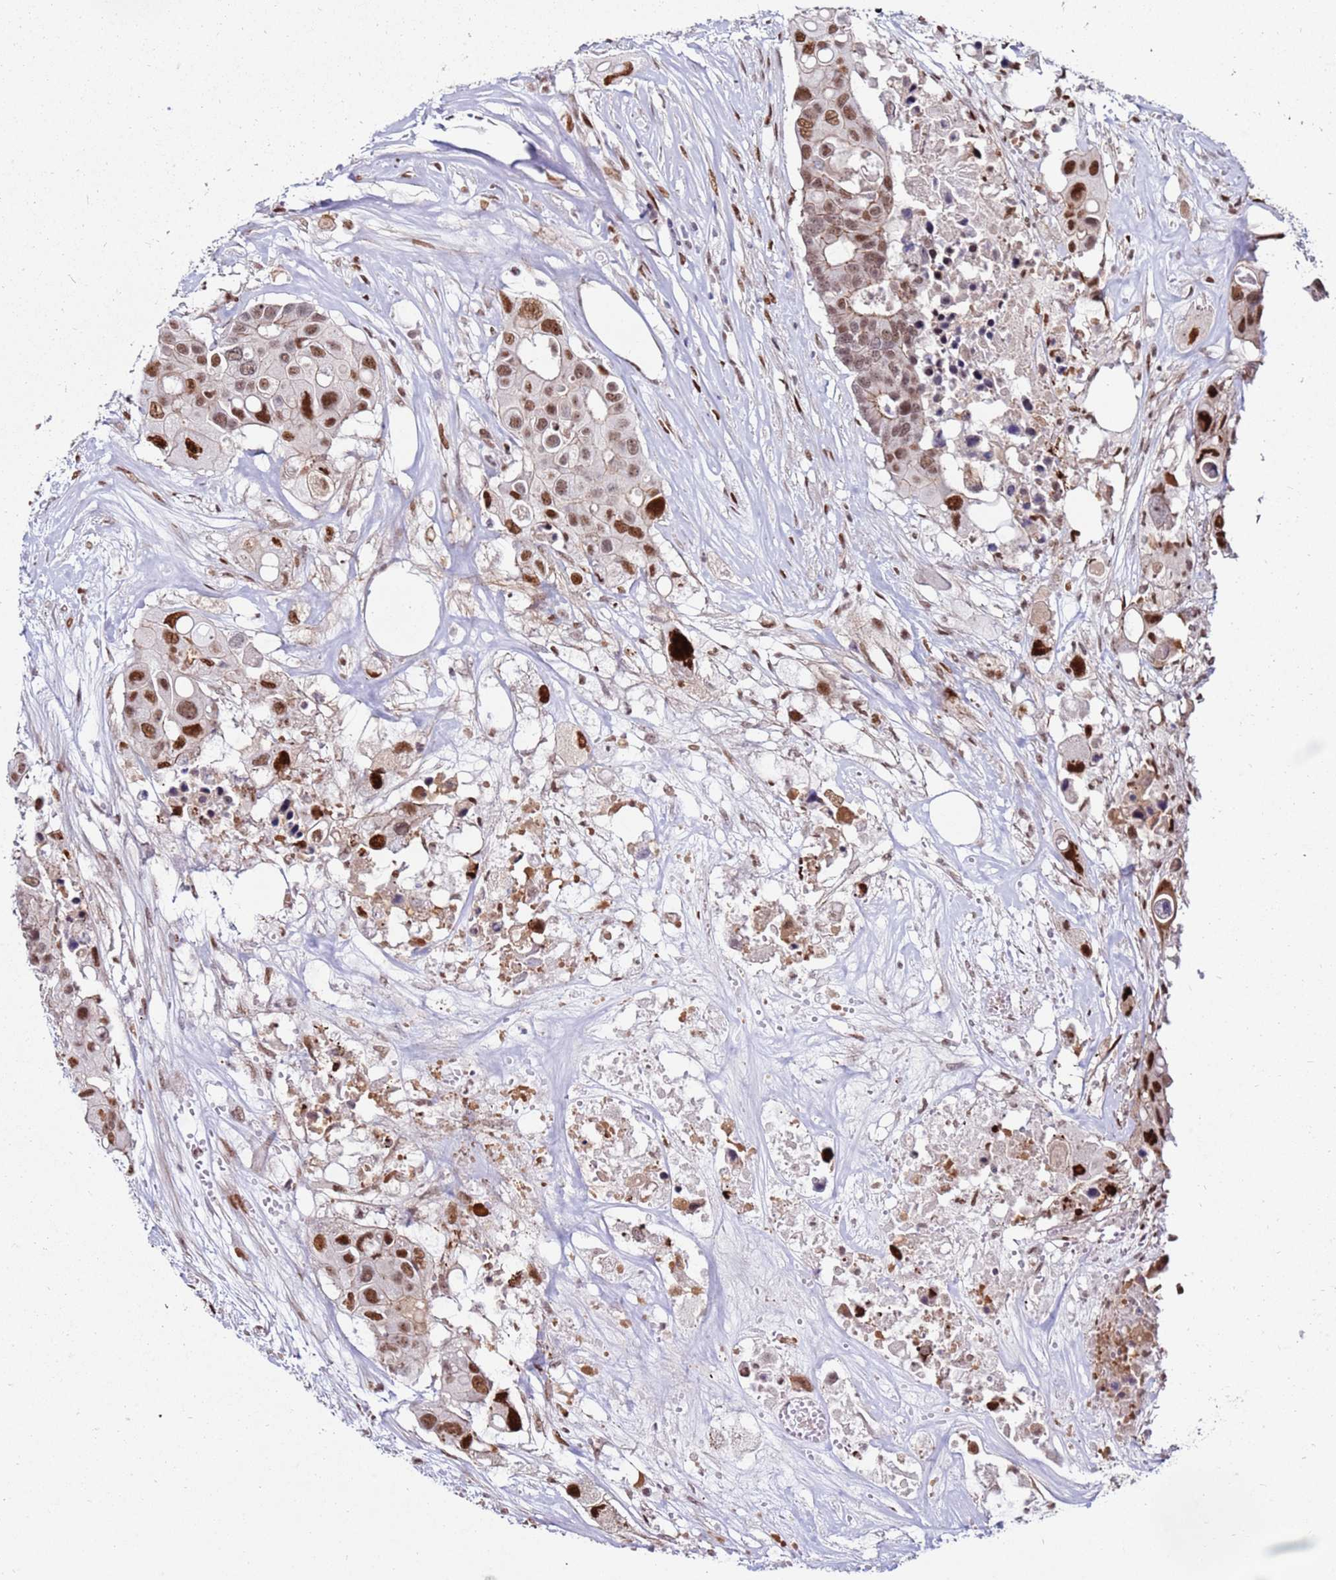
{"staining": {"intensity": "moderate", "quantity": ">75%", "location": "cytoplasmic/membranous,nuclear"}, "tissue": "colorectal cancer", "cell_type": "Tumor cells", "image_type": "cancer", "snomed": [{"axis": "morphology", "description": "Adenocarcinoma, NOS"}, {"axis": "topography", "description": "Colon"}], "caption": "An IHC micrograph of neoplastic tissue is shown. Protein staining in brown highlights moderate cytoplasmic/membranous and nuclear positivity in colorectal adenocarcinoma within tumor cells.", "gene": "KPNA4", "patient": {"sex": "male", "age": 77}}